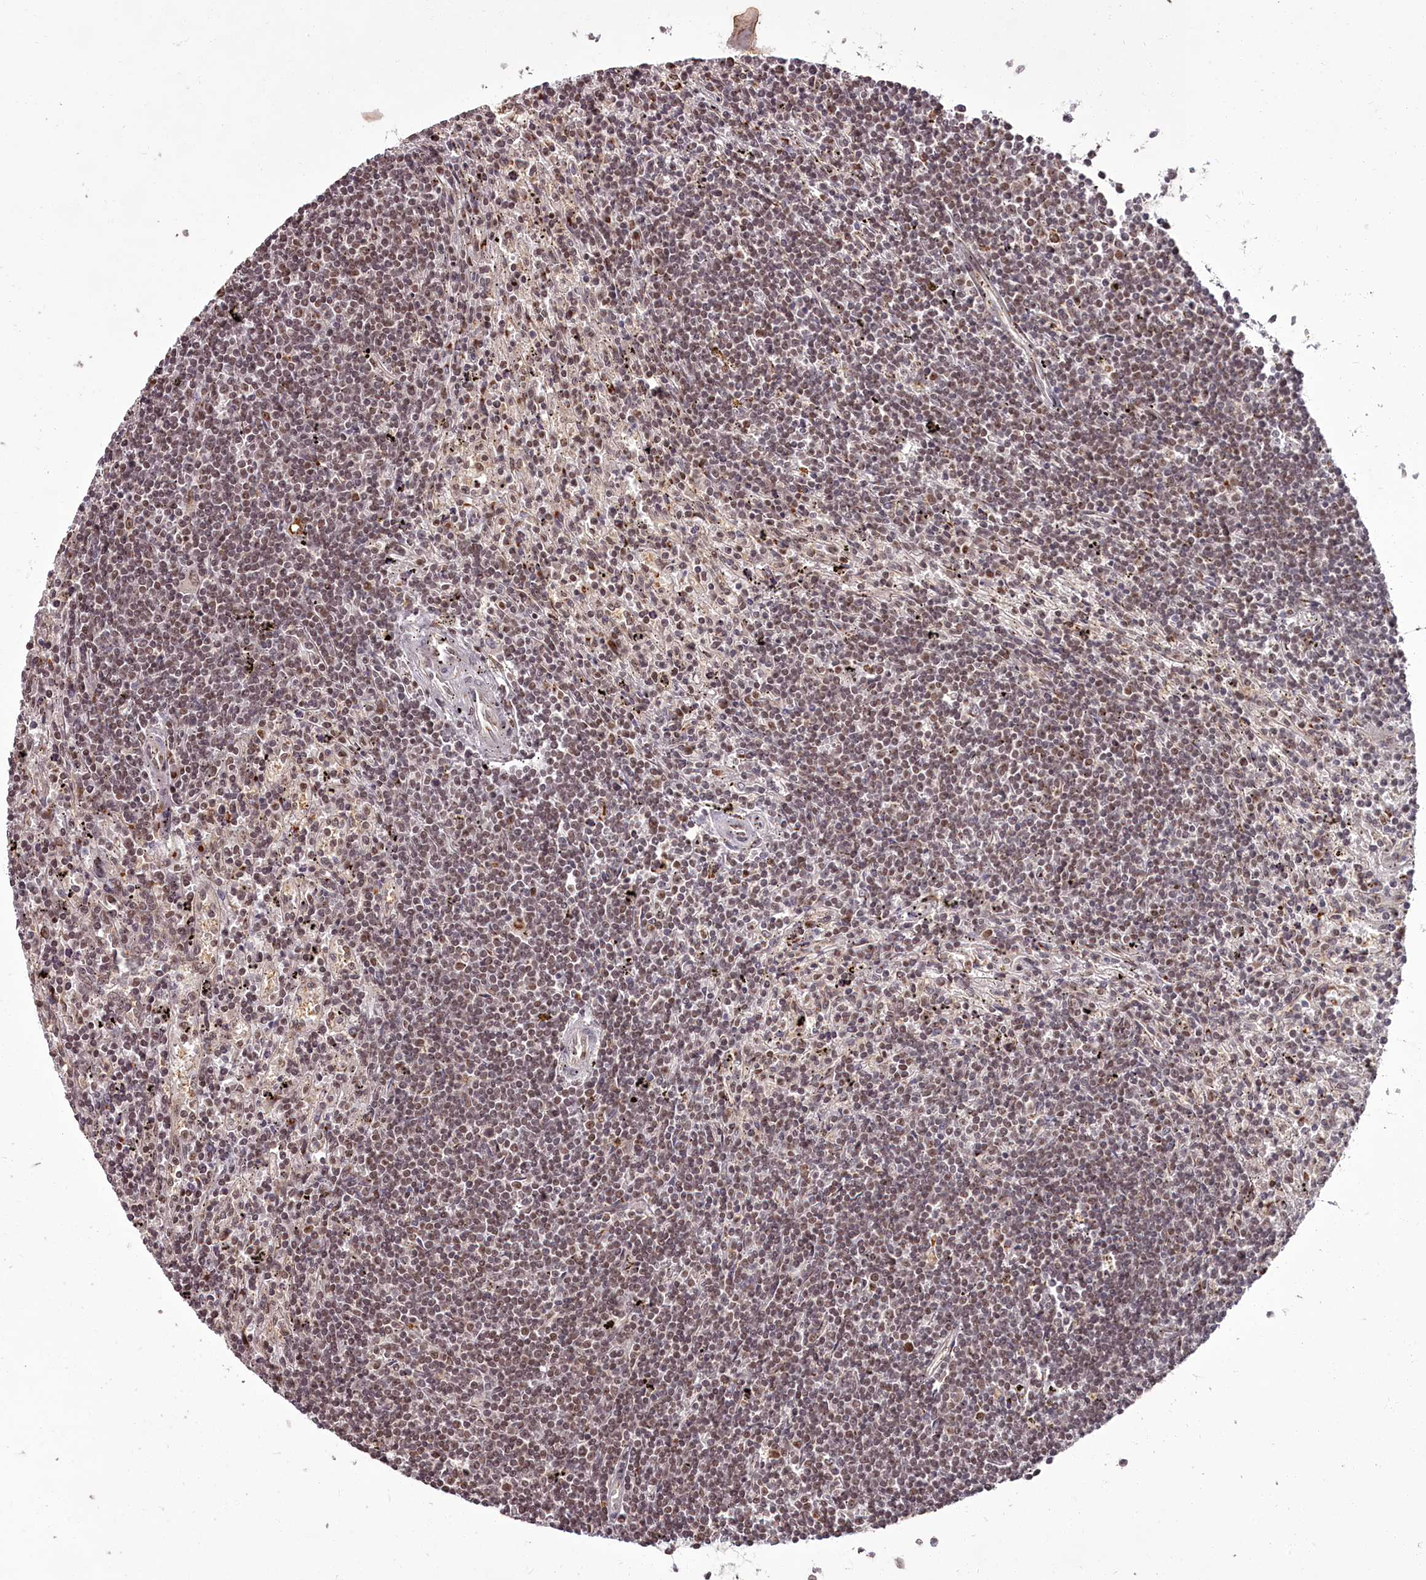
{"staining": {"intensity": "weak", "quantity": ">75%", "location": "nuclear"}, "tissue": "lymphoma", "cell_type": "Tumor cells", "image_type": "cancer", "snomed": [{"axis": "morphology", "description": "Malignant lymphoma, non-Hodgkin's type, Low grade"}, {"axis": "topography", "description": "Spleen"}], "caption": "High-magnification brightfield microscopy of low-grade malignant lymphoma, non-Hodgkin's type stained with DAB (3,3'-diaminobenzidine) (brown) and counterstained with hematoxylin (blue). tumor cells exhibit weak nuclear expression is appreciated in about>75% of cells. The staining was performed using DAB (3,3'-diaminobenzidine), with brown indicating positive protein expression. Nuclei are stained blue with hematoxylin.", "gene": "CEP83", "patient": {"sex": "male", "age": 76}}